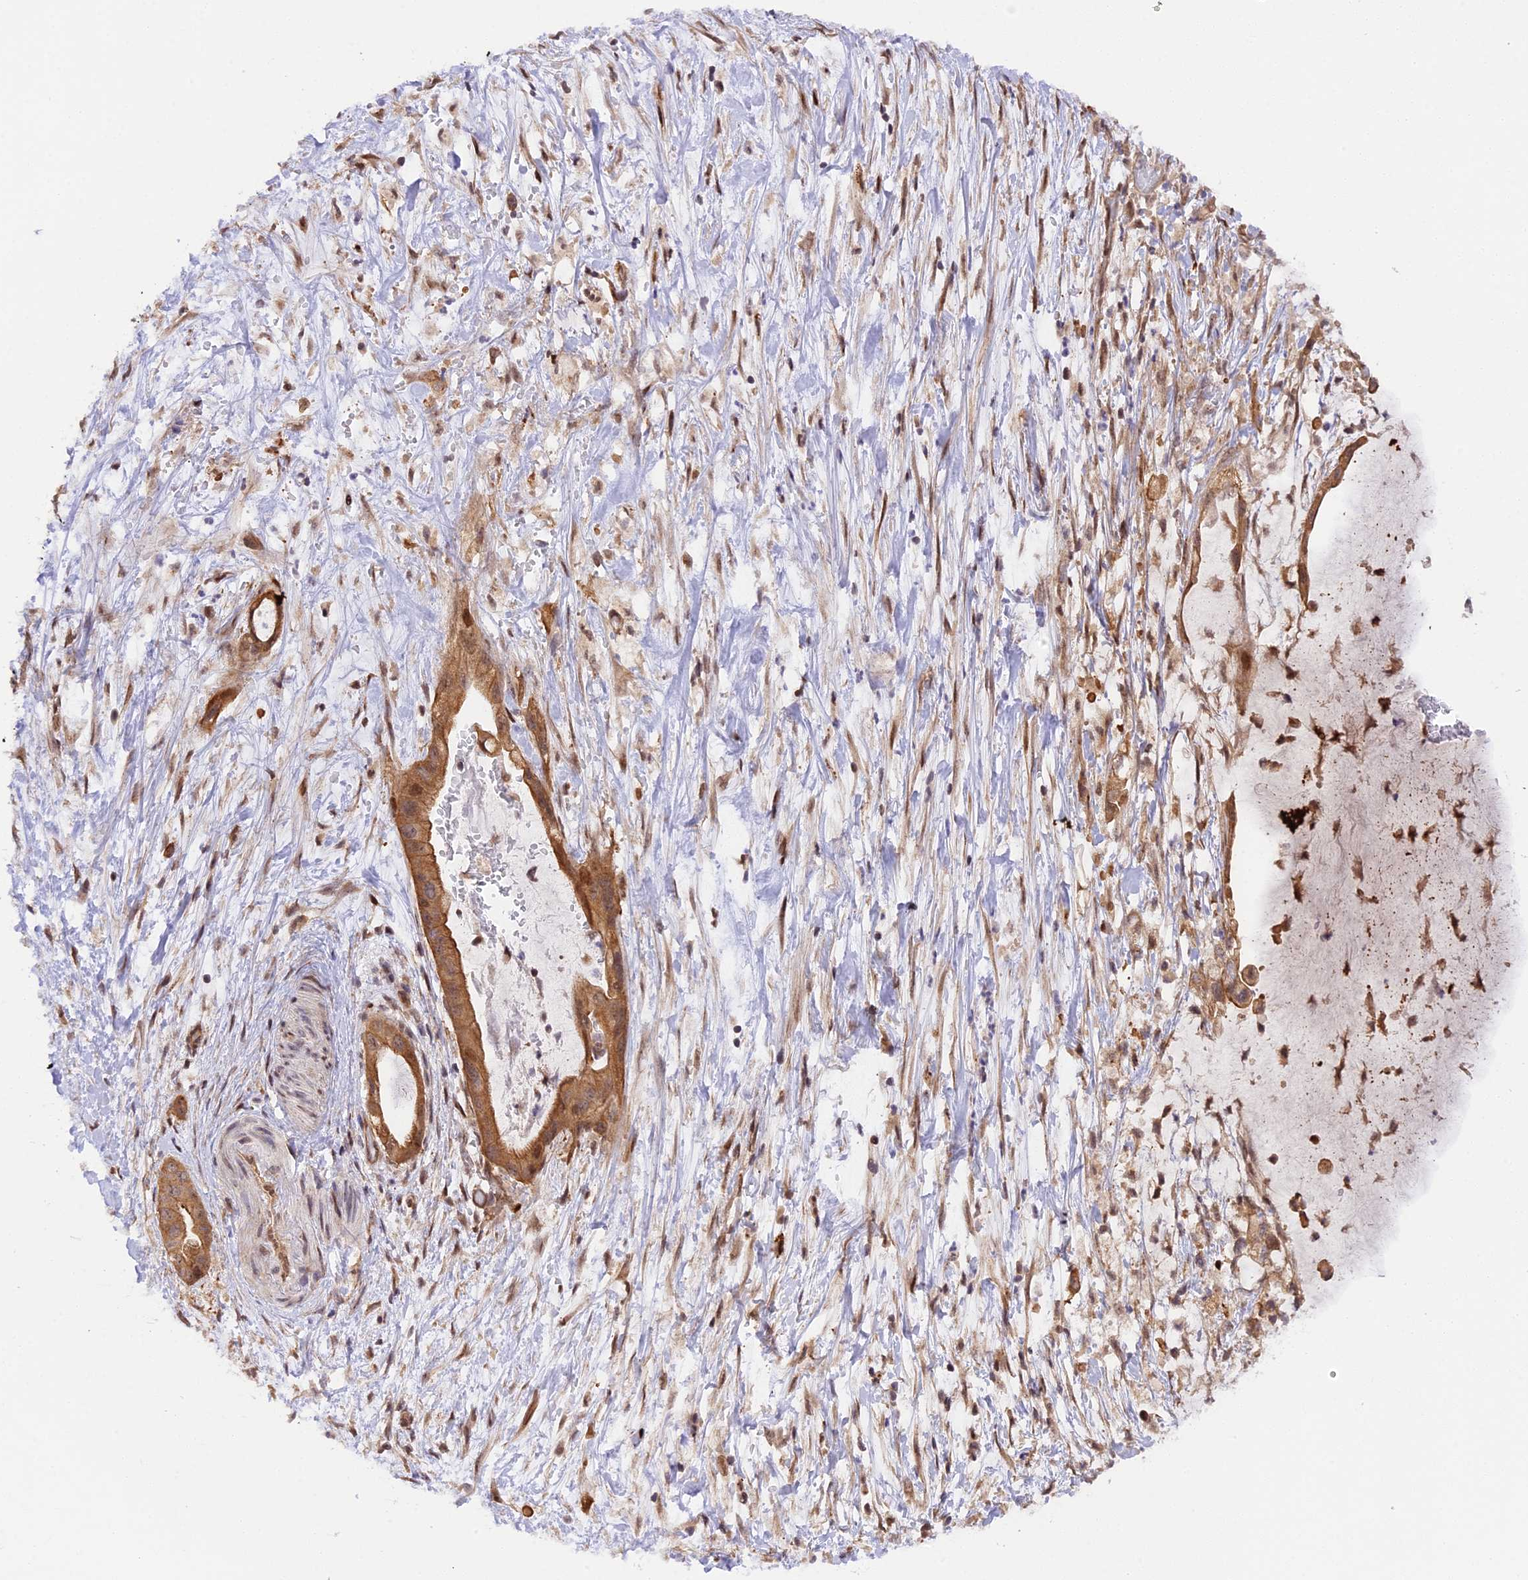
{"staining": {"intensity": "moderate", "quantity": ">75%", "location": "cytoplasmic/membranous"}, "tissue": "pancreatic cancer", "cell_type": "Tumor cells", "image_type": "cancer", "snomed": [{"axis": "morphology", "description": "Adenocarcinoma, NOS"}, {"axis": "topography", "description": "Pancreas"}], "caption": "Immunohistochemistry micrograph of neoplastic tissue: pancreatic cancer stained using immunohistochemistry reveals medium levels of moderate protein expression localized specifically in the cytoplasmic/membranous of tumor cells, appearing as a cytoplasmic/membranous brown color.", "gene": "SAMD4A", "patient": {"sex": "male", "age": 48}}